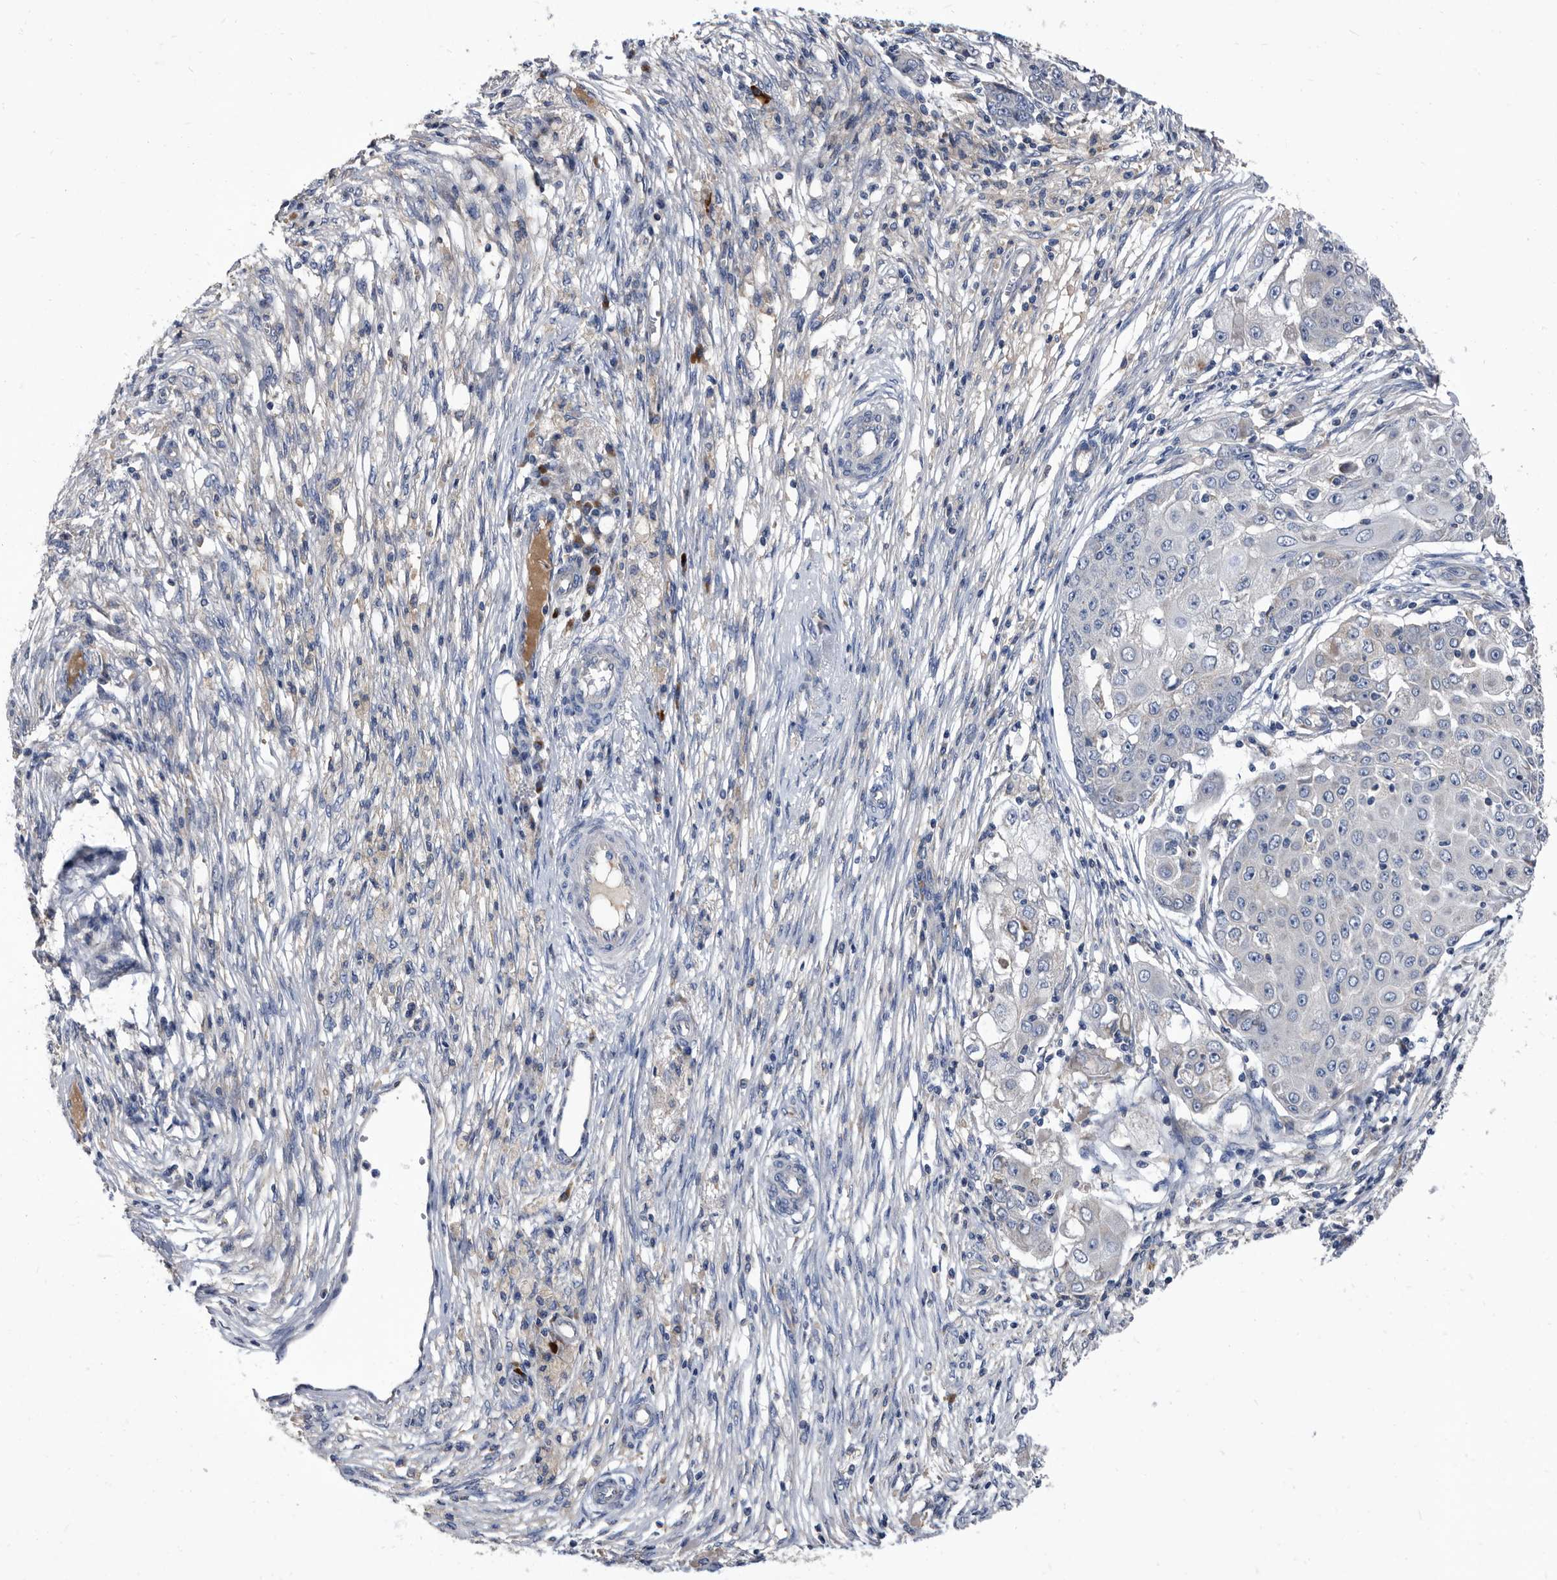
{"staining": {"intensity": "negative", "quantity": "none", "location": "none"}, "tissue": "ovarian cancer", "cell_type": "Tumor cells", "image_type": "cancer", "snomed": [{"axis": "morphology", "description": "Carcinoma, endometroid"}, {"axis": "topography", "description": "Ovary"}], "caption": "Immunohistochemistry micrograph of human ovarian cancer (endometroid carcinoma) stained for a protein (brown), which demonstrates no expression in tumor cells.", "gene": "DTNBP1", "patient": {"sex": "female", "age": 42}}